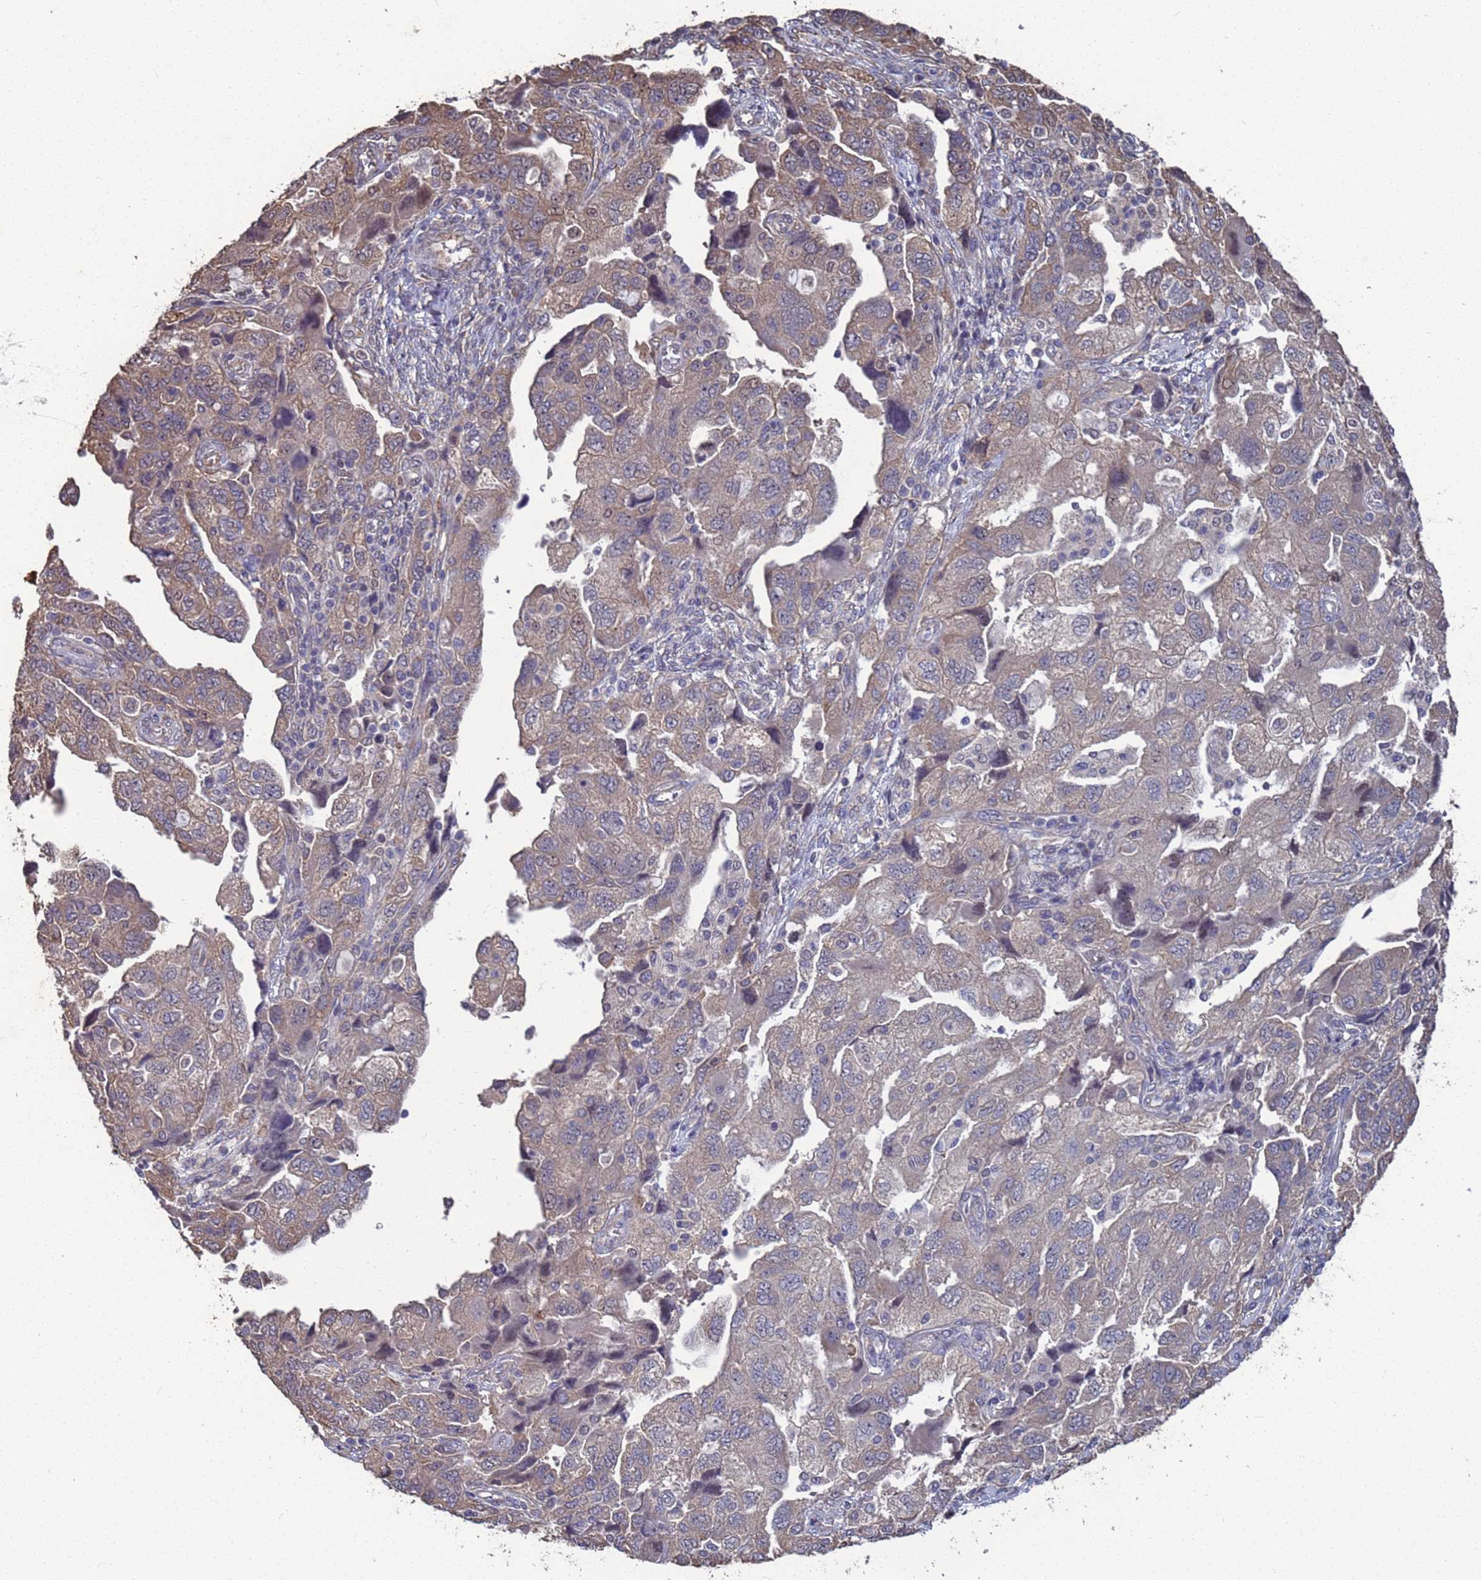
{"staining": {"intensity": "moderate", "quantity": "25%-75%", "location": "cytoplasmic/membranous"}, "tissue": "ovarian cancer", "cell_type": "Tumor cells", "image_type": "cancer", "snomed": [{"axis": "morphology", "description": "Carcinoma, NOS"}, {"axis": "morphology", "description": "Cystadenocarcinoma, serous, NOS"}, {"axis": "topography", "description": "Ovary"}], "caption": "The micrograph shows a brown stain indicating the presence of a protein in the cytoplasmic/membranous of tumor cells in ovarian cancer.", "gene": "CFAP119", "patient": {"sex": "female", "age": 69}}